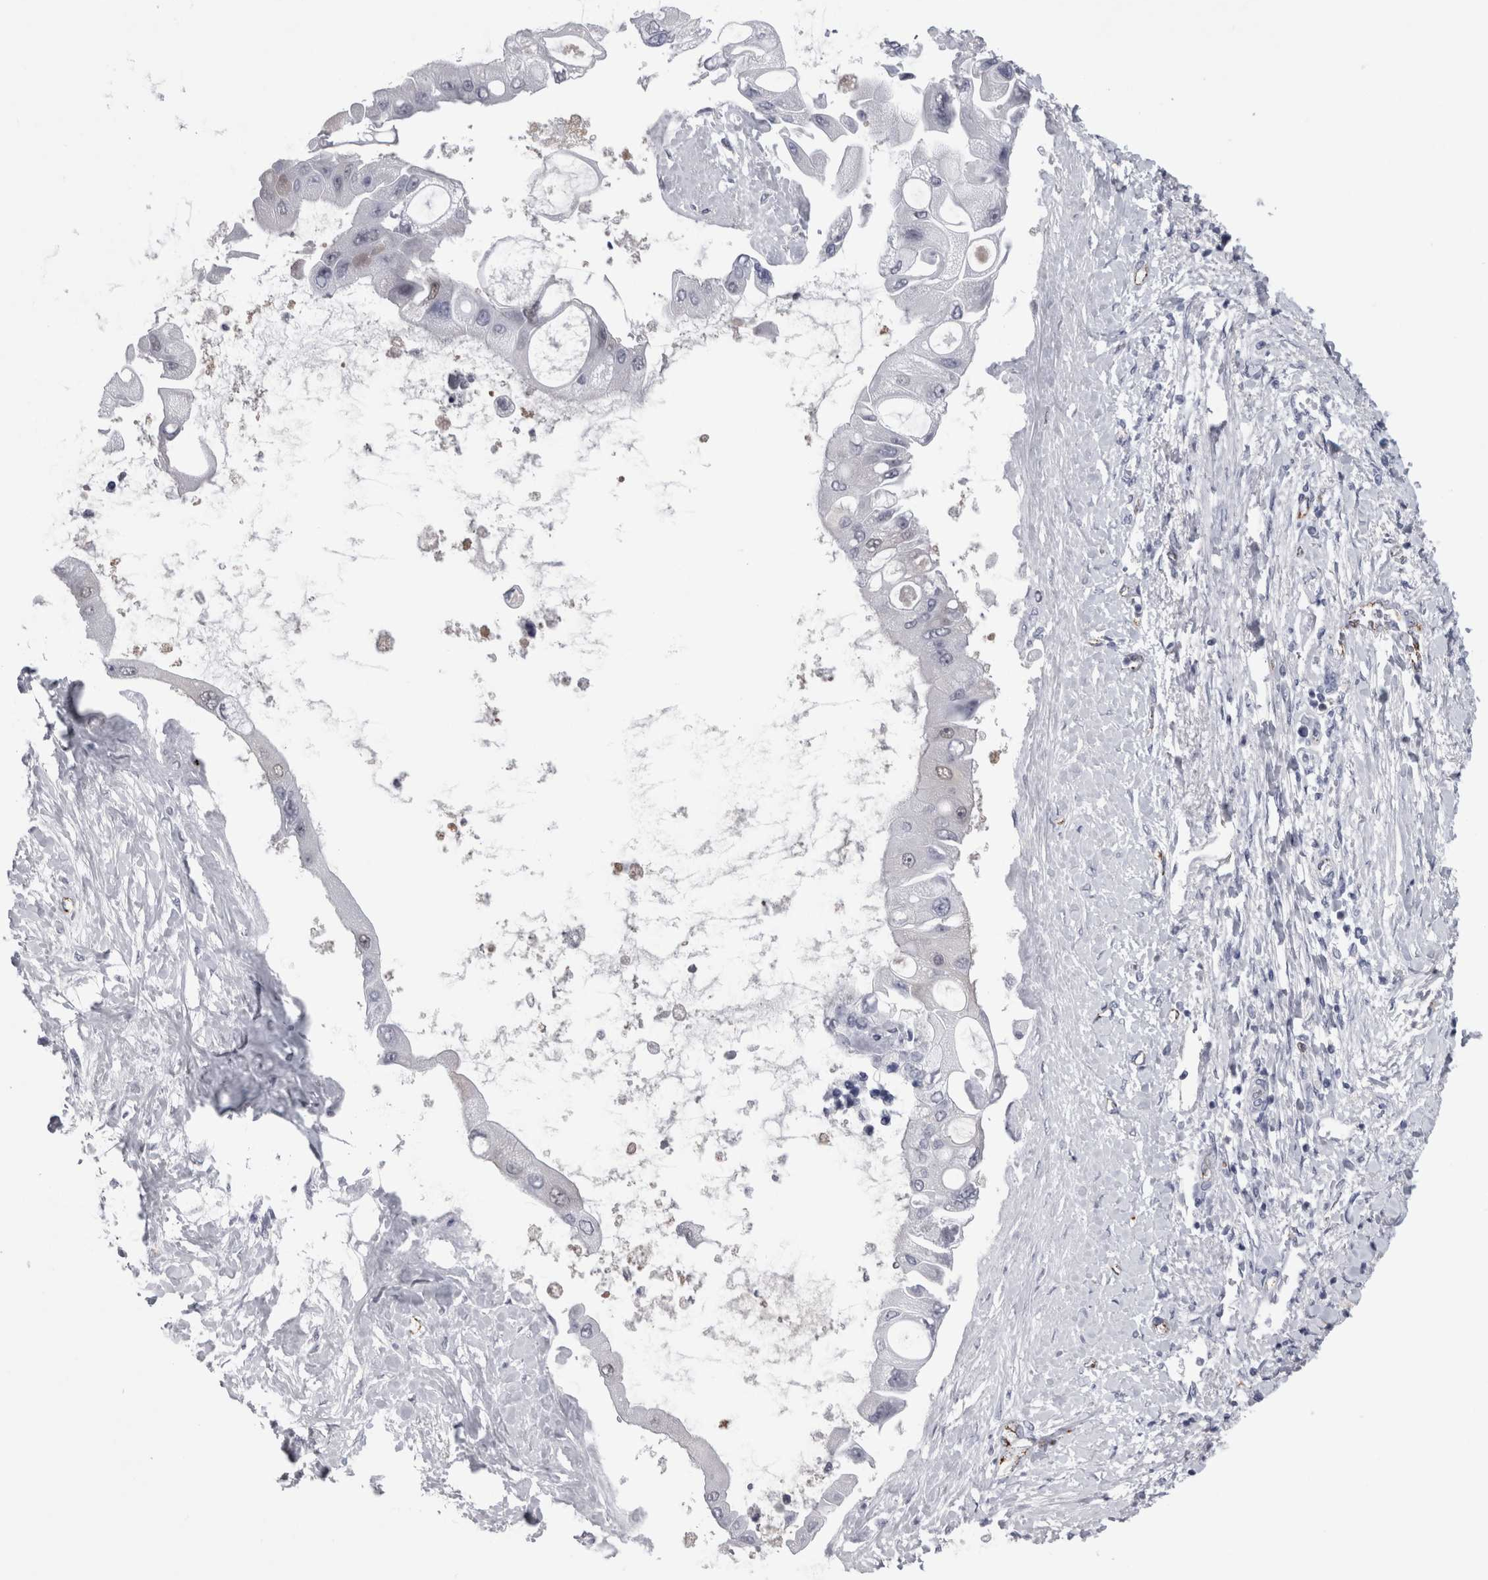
{"staining": {"intensity": "weak", "quantity": "<25%", "location": "nuclear"}, "tissue": "liver cancer", "cell_type": "Tumor cells", "image_type": "cancer", "snomed": [{"axis": "morphology", "description": "Cholangiocarcinoma"}, {"axis": "topography", "description": "Liver"}], "caption": "This is an immunohistochemistry (IHC) photomicrograph of human liver cancer (cholangiocarcinoma). There is no positivity in tumor cells.", "gene": "ACOT7", "patient": {"sex": "male", "age": 50}}